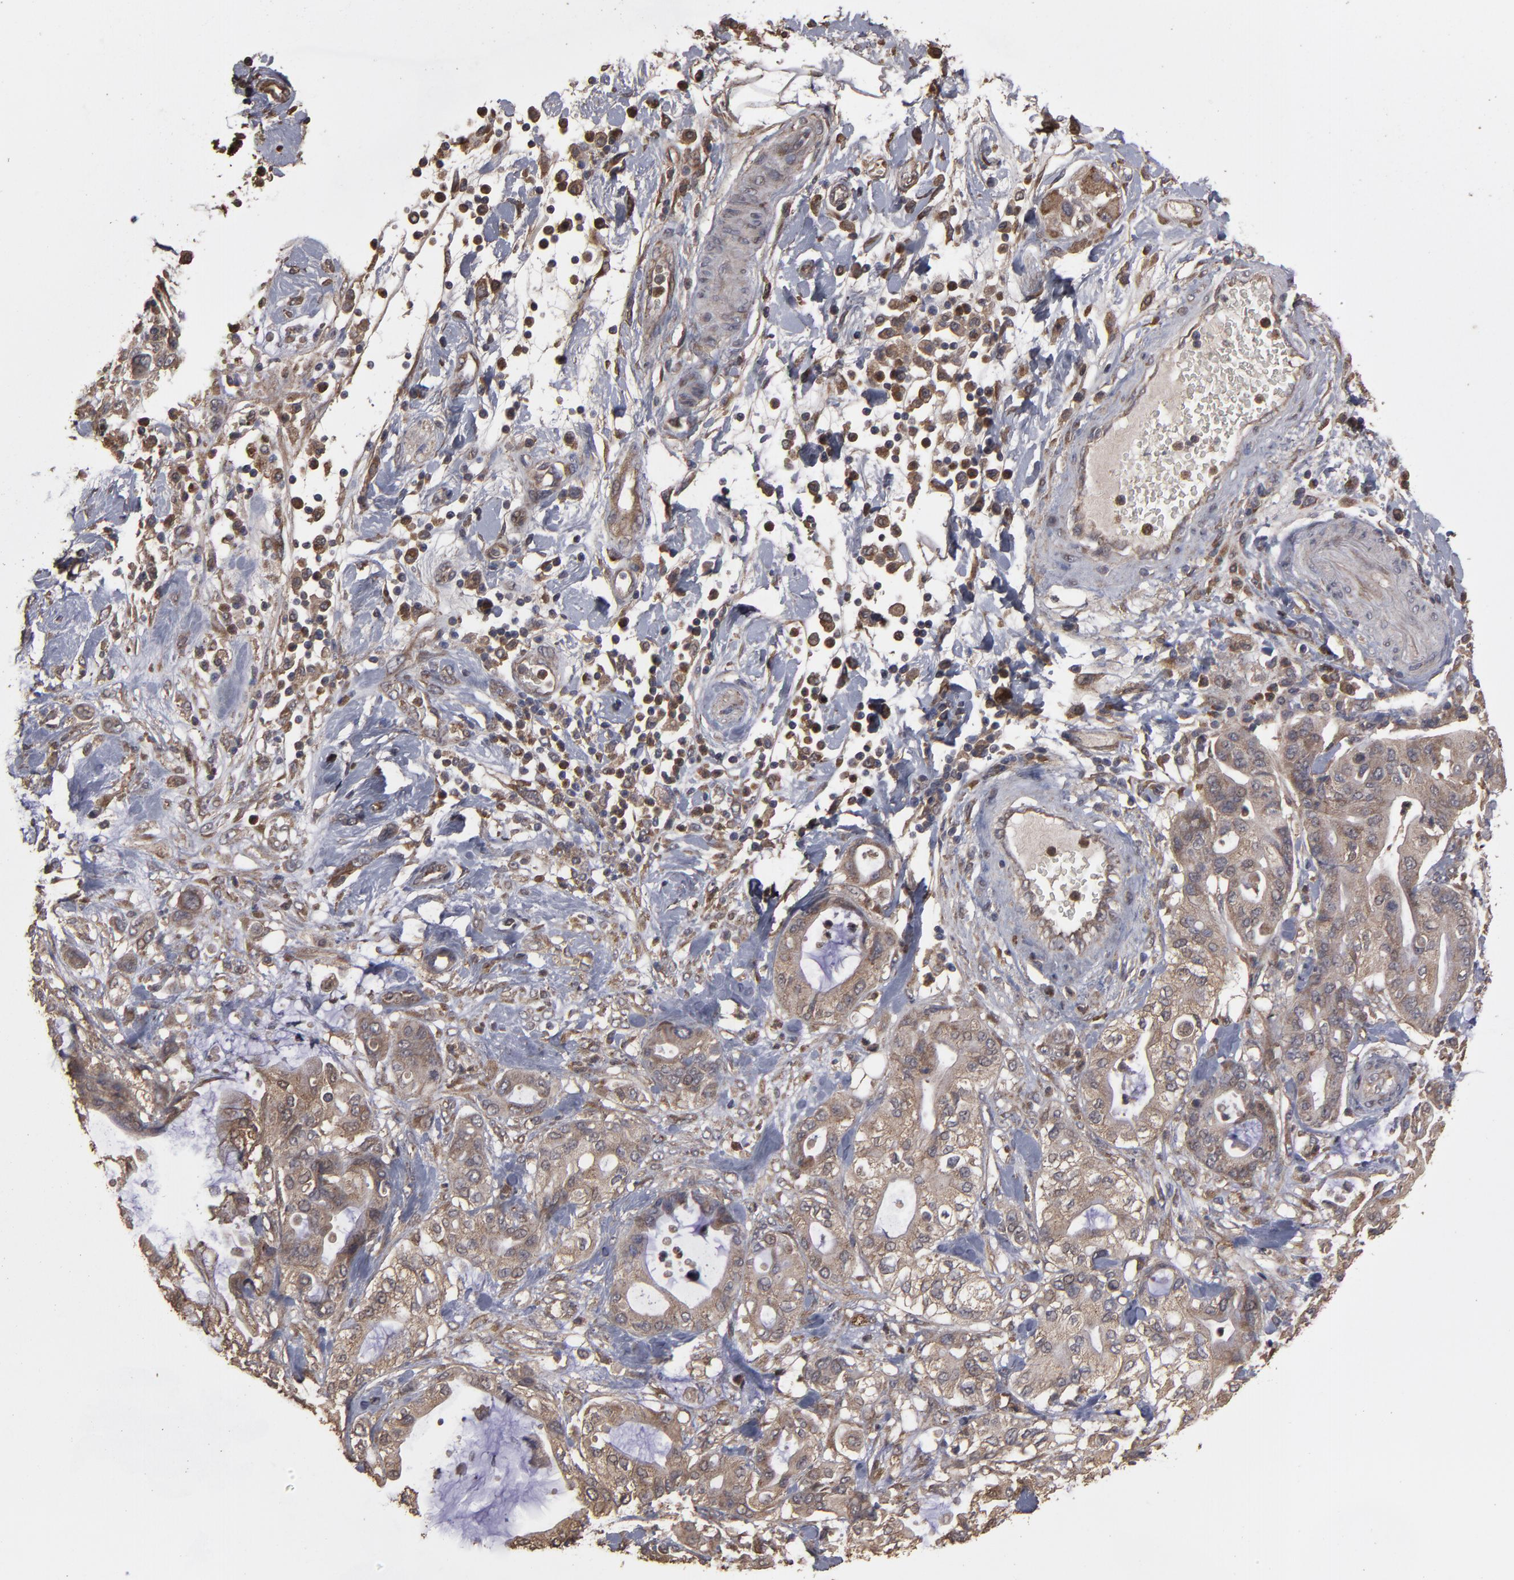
{"staining": {"intensity": "weak", "quantity": ">75%", "location": "cytoplasmic/membranous"}, "tissue": "pancreatic cancer", "cell_type": "Tumor cells", "image_type": "cancer", "snomed": [{"axis": "morphology", "description": "Adenocarcinoma, NOS"}, {"axis": "morphology", "description": "Adenocarcinoma, metastatic, NOS"}, {"axis": "topography", "description": "Lymph node"}, {"axis": "topography", "description": "Pancreas"}, {"axis": "topography", "description": "Duodenum"}], "caption": "Weak cytoplasmic/membranous expression for a protein is identified in about >75% of tumor cells of adenocarcinoma (pancreatic) using immunohistochemistry (IHC).", "gene": "MMP2", "patient": {"sex": "female", "age": 64}}